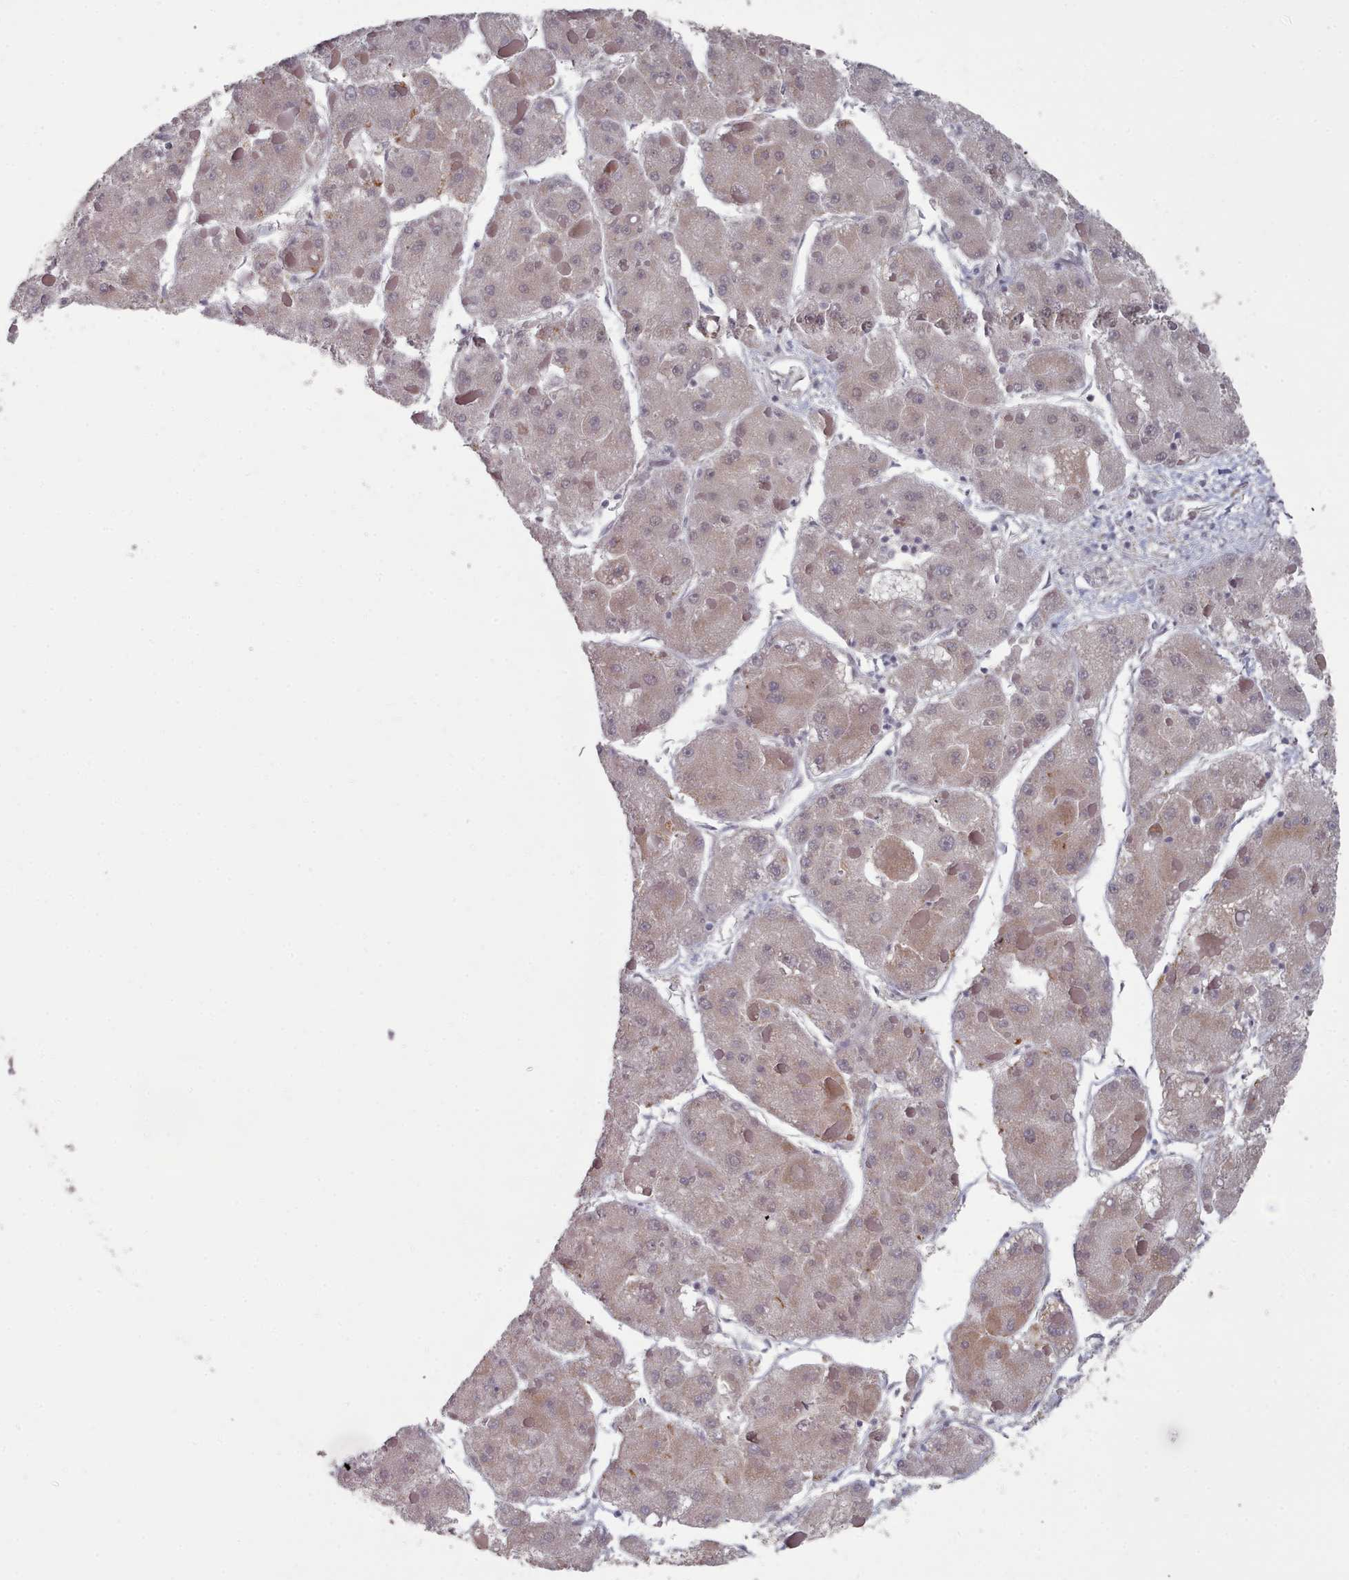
{"staining": {"intensity": "weak", "quantity": "25%-75%", "location": "cytoplasmic/membranous"}, "tissue": "liver cancer", "cell_type": "Tumor cells", "image_type": "cancer", "snomed": [{"axis": "morphology", "description": "Carcinoma, Hepatocellular, NOS"}, {"axis": "topography", "description": "Liver"}], "caption": "Liver cancer tissue demonstrates weak cytoplasmic/membranous positivity in approximately 25%-75% of tumor cells", "gene": "HYAL3", "patient": {"sex": "female", "age": 73}}